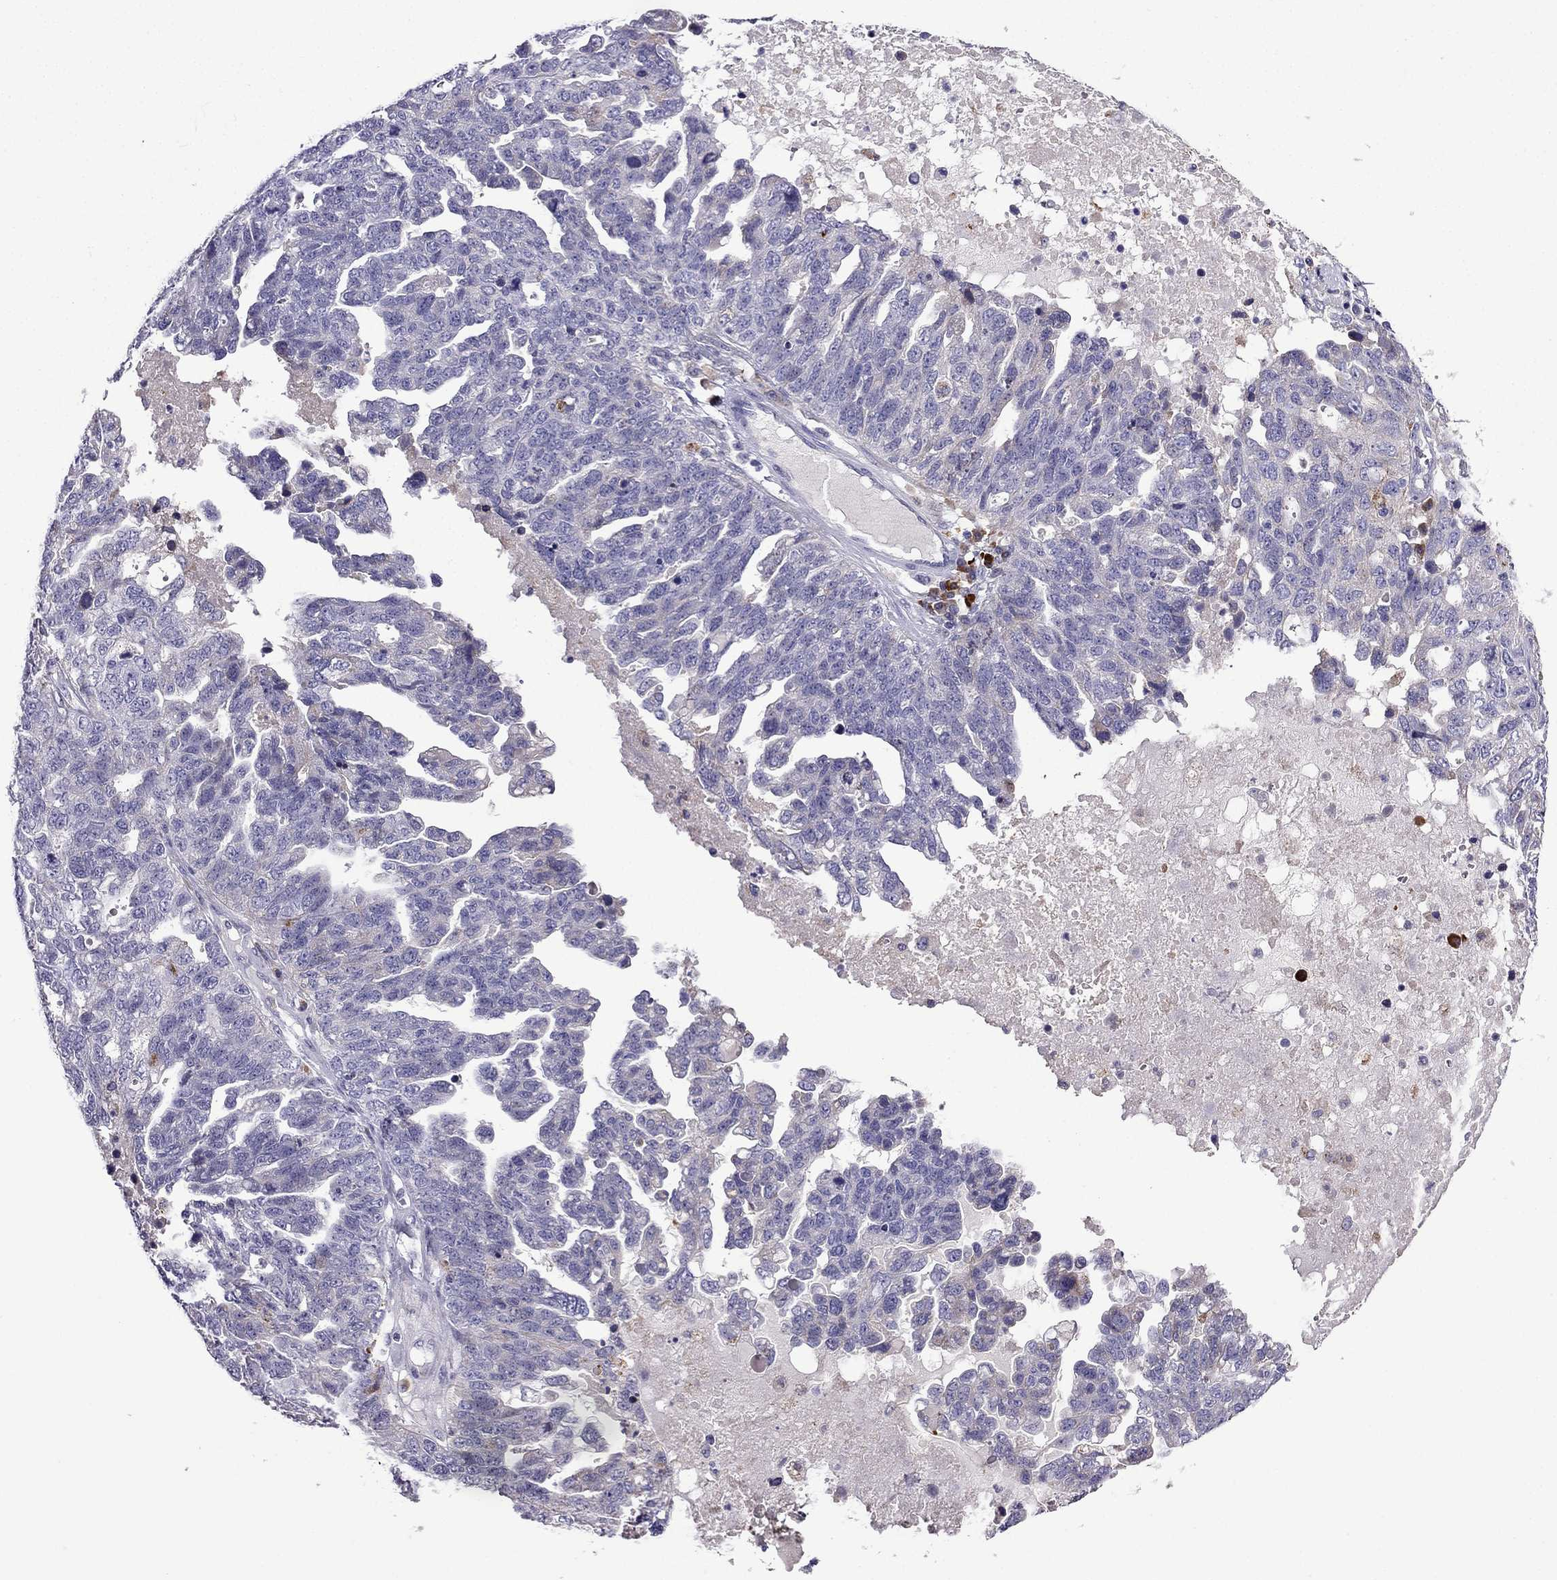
{"staining": {"intensity": "negative", "quantity": "none", "location": "none"}, "tissue": "ovarian cancer", "cell_type": "Tumor cells", "image_type": "cancer", "snomed": [{"axis": "morphology", "description": "Cystadenocarcinoma, serous, NOS"}, {"axis": "topography", "description": "Ovary"}], "caption": "Tumor cells show no significant staining in ovarian cancer (serous cystadenocarcinoma).", "gene": "TSSK4", "patient": {"sex": "female", "age": 71}}